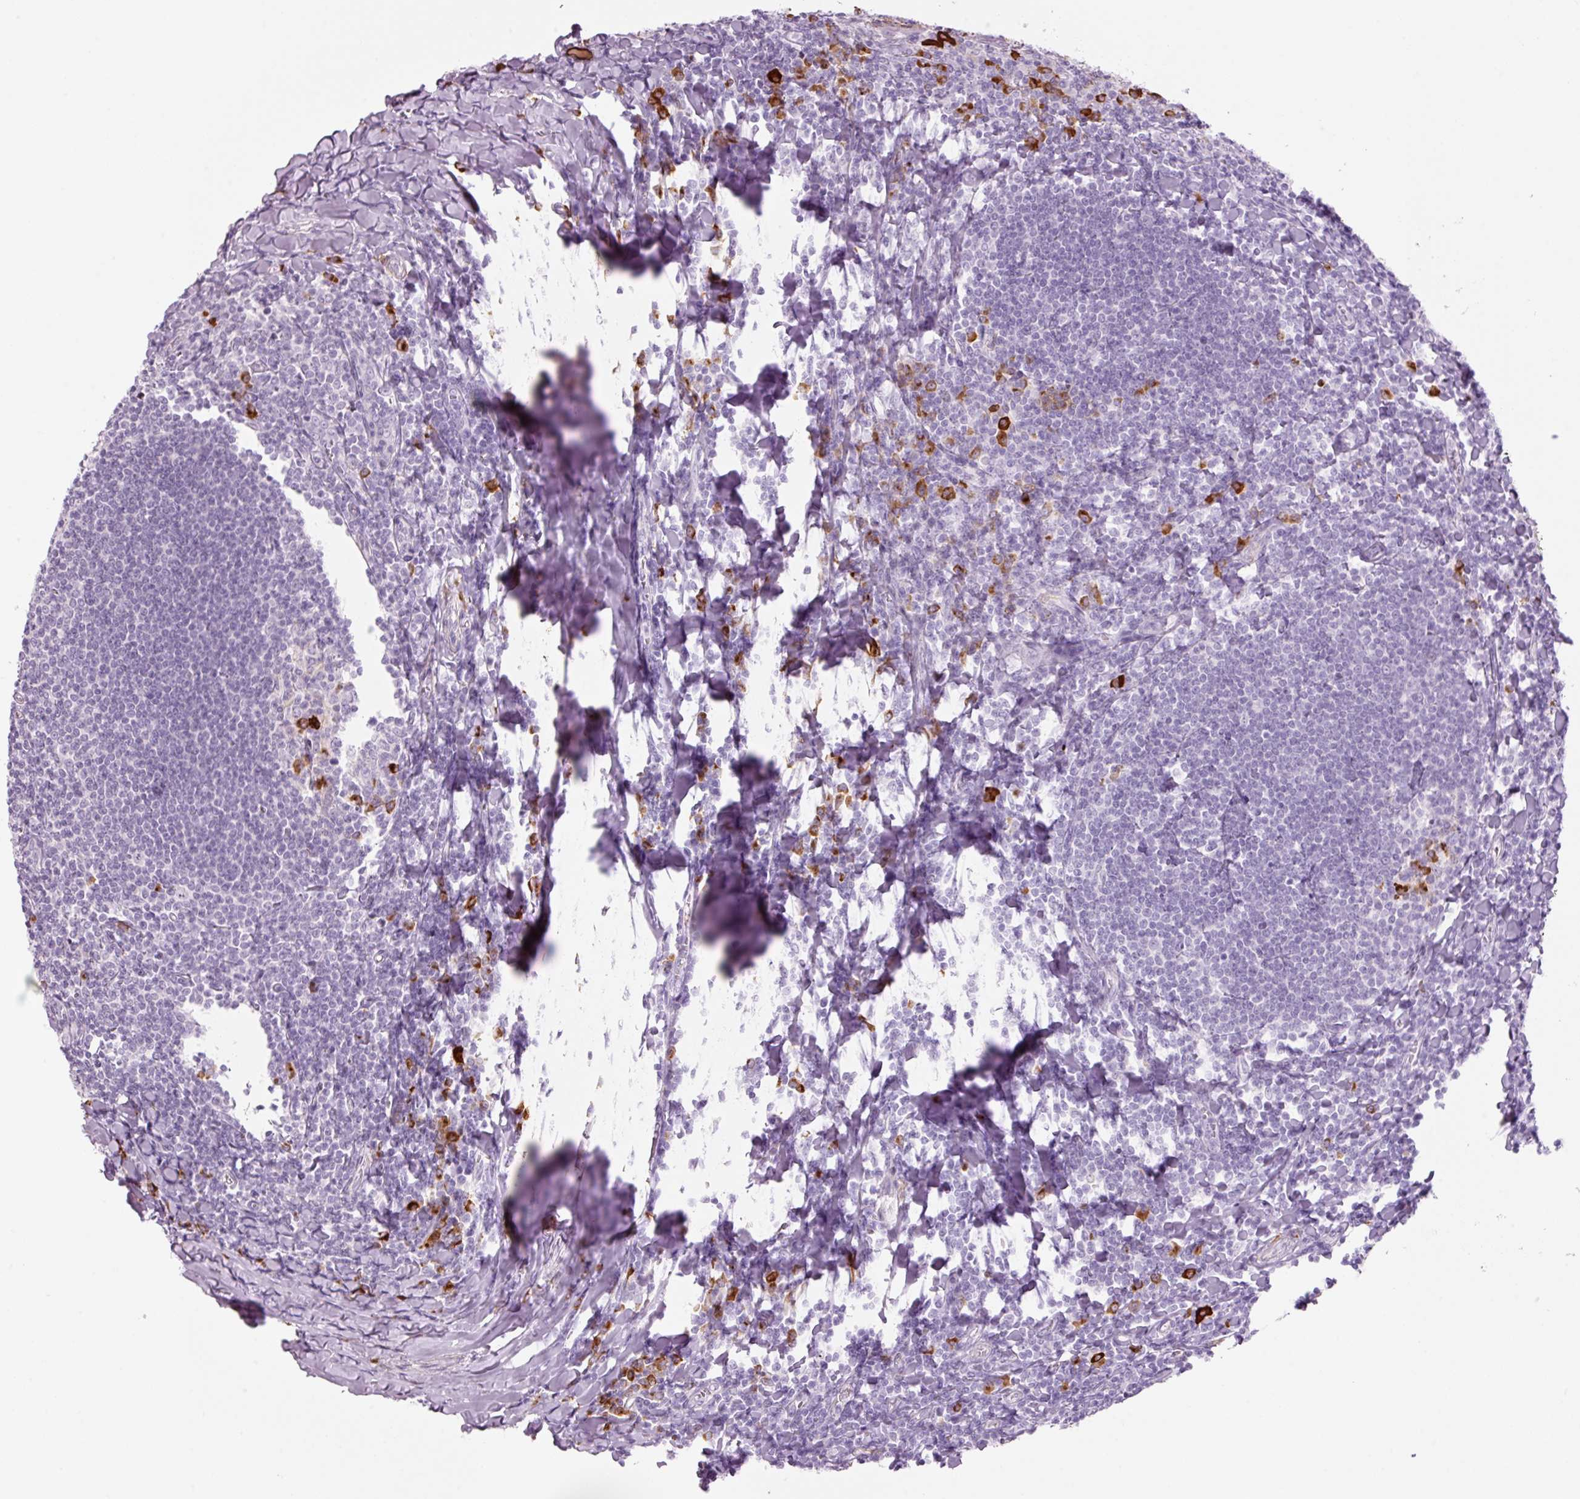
{"staining": {"intensity": "moderate", "quantity": "<25%", "location": "cytoplasmic/membranous"}, "tissue": "tonsil", "cell_type": "Germinal center cells", "image_type": "normal", "snomed": [{"axis": "morphology", "description": "Normal tissue, NOS"}, {"axis": "topography", "description": "Tonsil"}], "caption": "An immunohistochemistry image of benign tissue is shown. Protein staining in brown shows moderate cytoplasmic/membranous positivity in tonsil within germinal center cells.", "gene": "KLF1", "patient": {"sex": "male", "age": 27}}